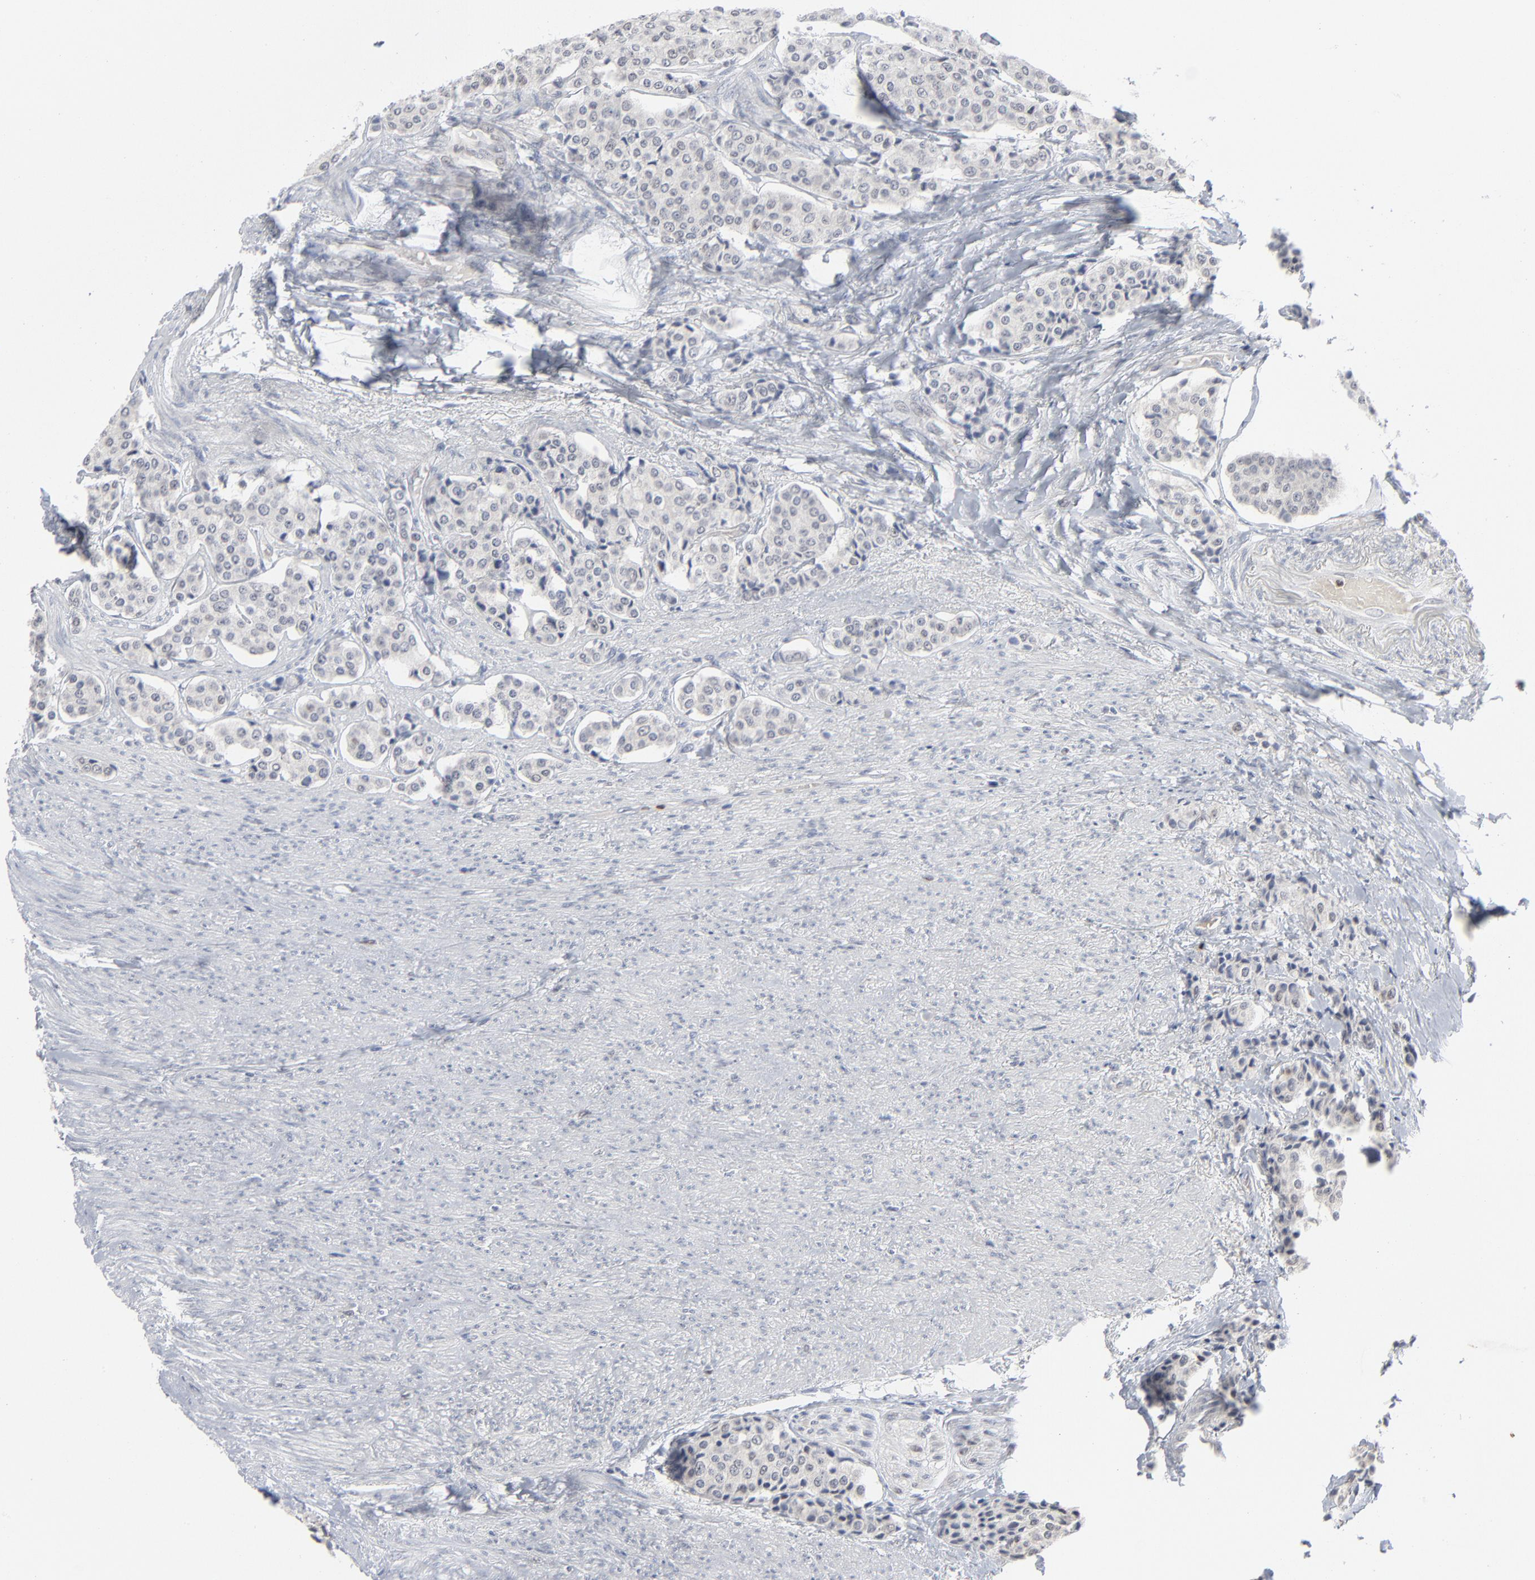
{"staining": {"intensity": "negative", "quantity": "none", "location": "none"}, "tissue": "carcinoid", "cell_type": "Tumor cells", "image_type": "cancer", "snomed": [{"axis": "morphology", "description": "Carcinoid, malignant, NOS"}, {"axis": "topography", "description": "Colon"}], "caption": "The IHC histopathology image has no significant expression in tumor cells of carcinoid (malignant) tissue.", "gene": "FOXN2", "patient": {"sex": "female", "age": 61}}